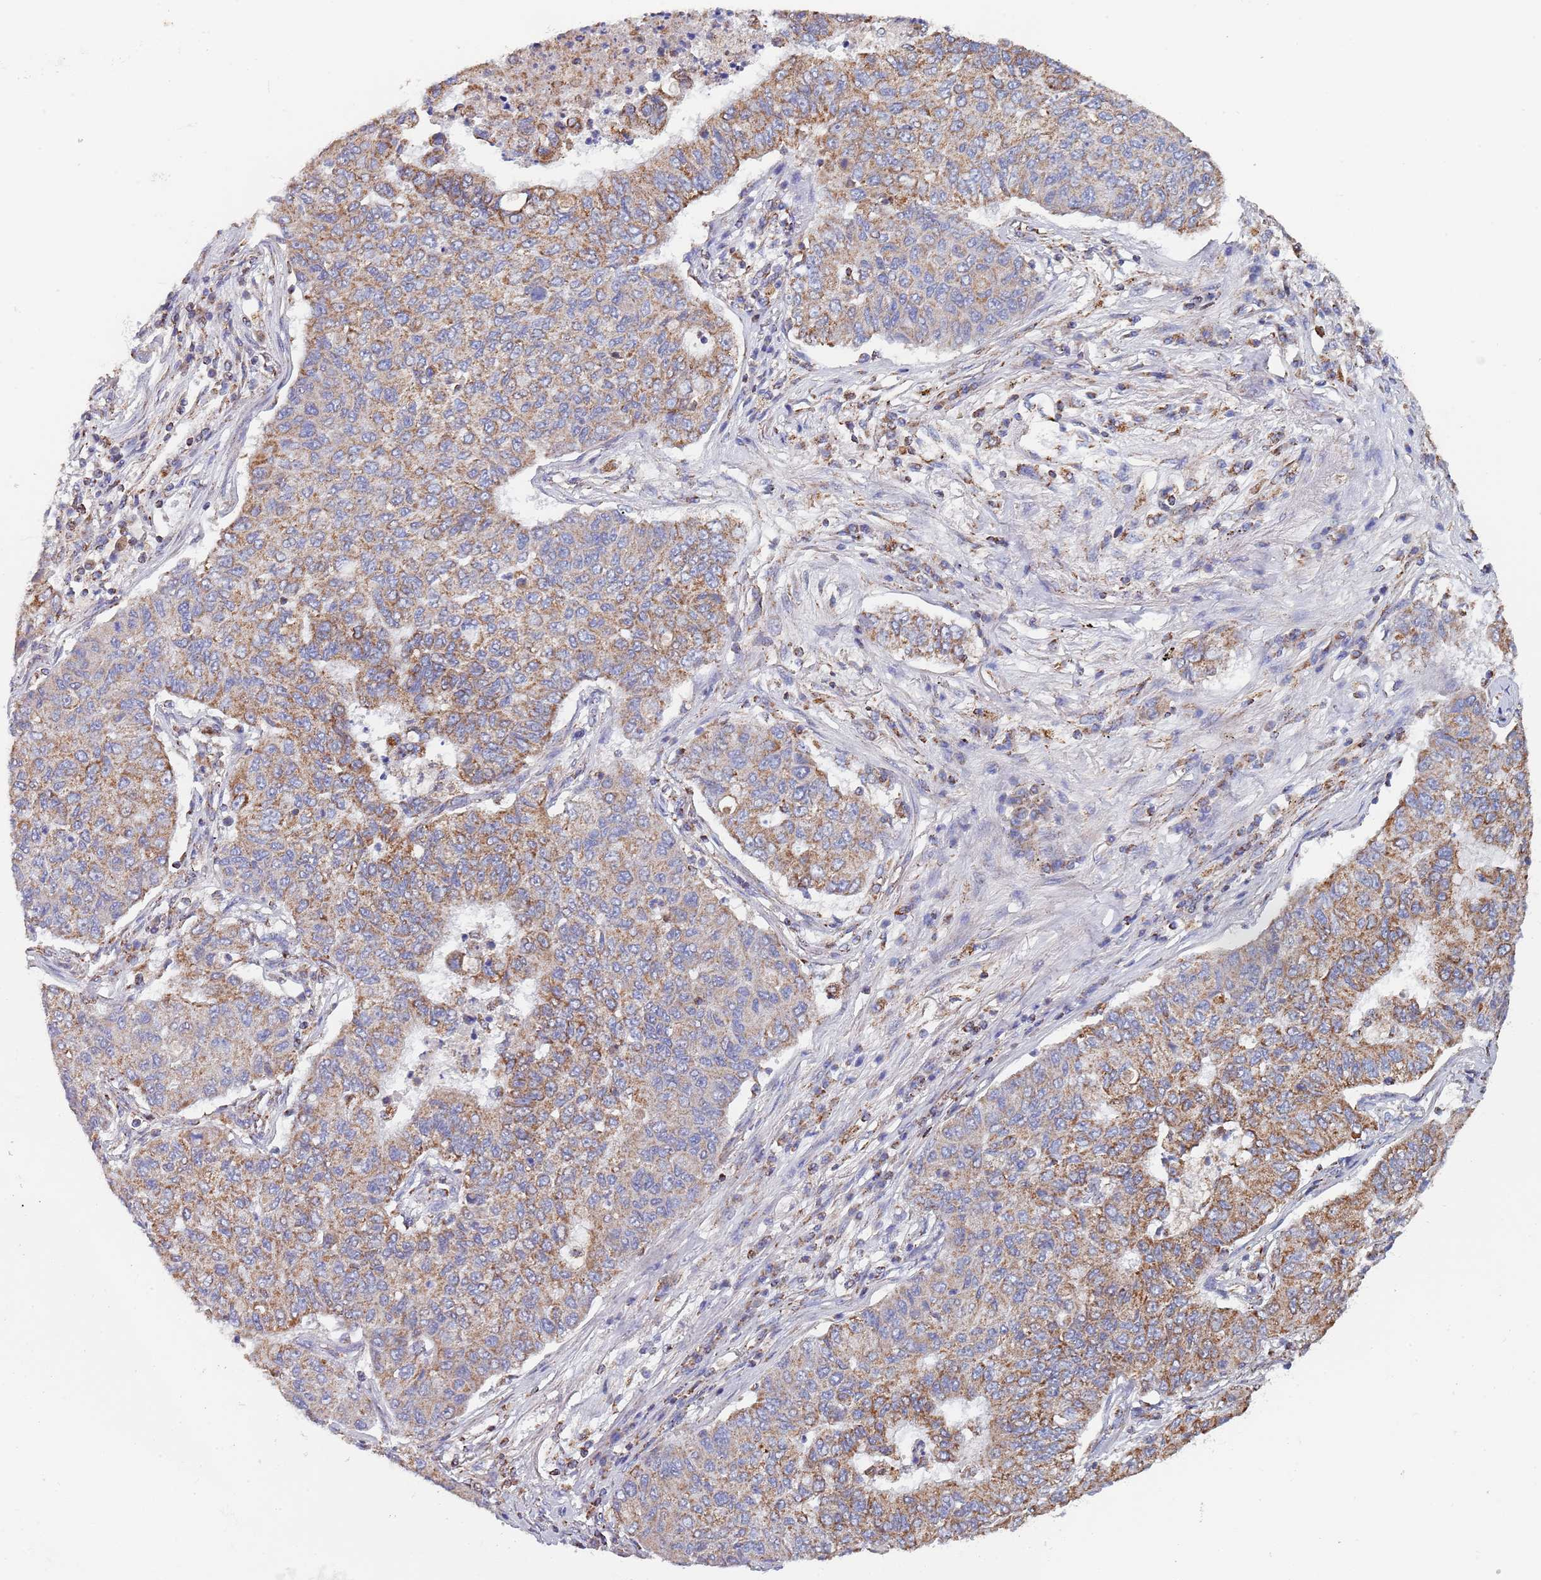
{"staining": {"intensity": "moderate", "quantity": ">75%", "location": "cytoplasmic/membranous"}, "tissue": "lung cancer", "cell_type": "Tumor cells", "image_type": "cancer", "snomed": [{"axis": "morphology", "description": "Squamous cell carcinoma, NOS"}, {"axis": "topography", "description": "Lung"}], "caption": "Squamous cell carcinoma (lung) tissue reveals moderate cytoplasmic/membranous expression in about >75% of tumor cells, visualized by immunohistochemistry.", "gene": "PGP", "patient": {"sex": "male", "age": 74}}